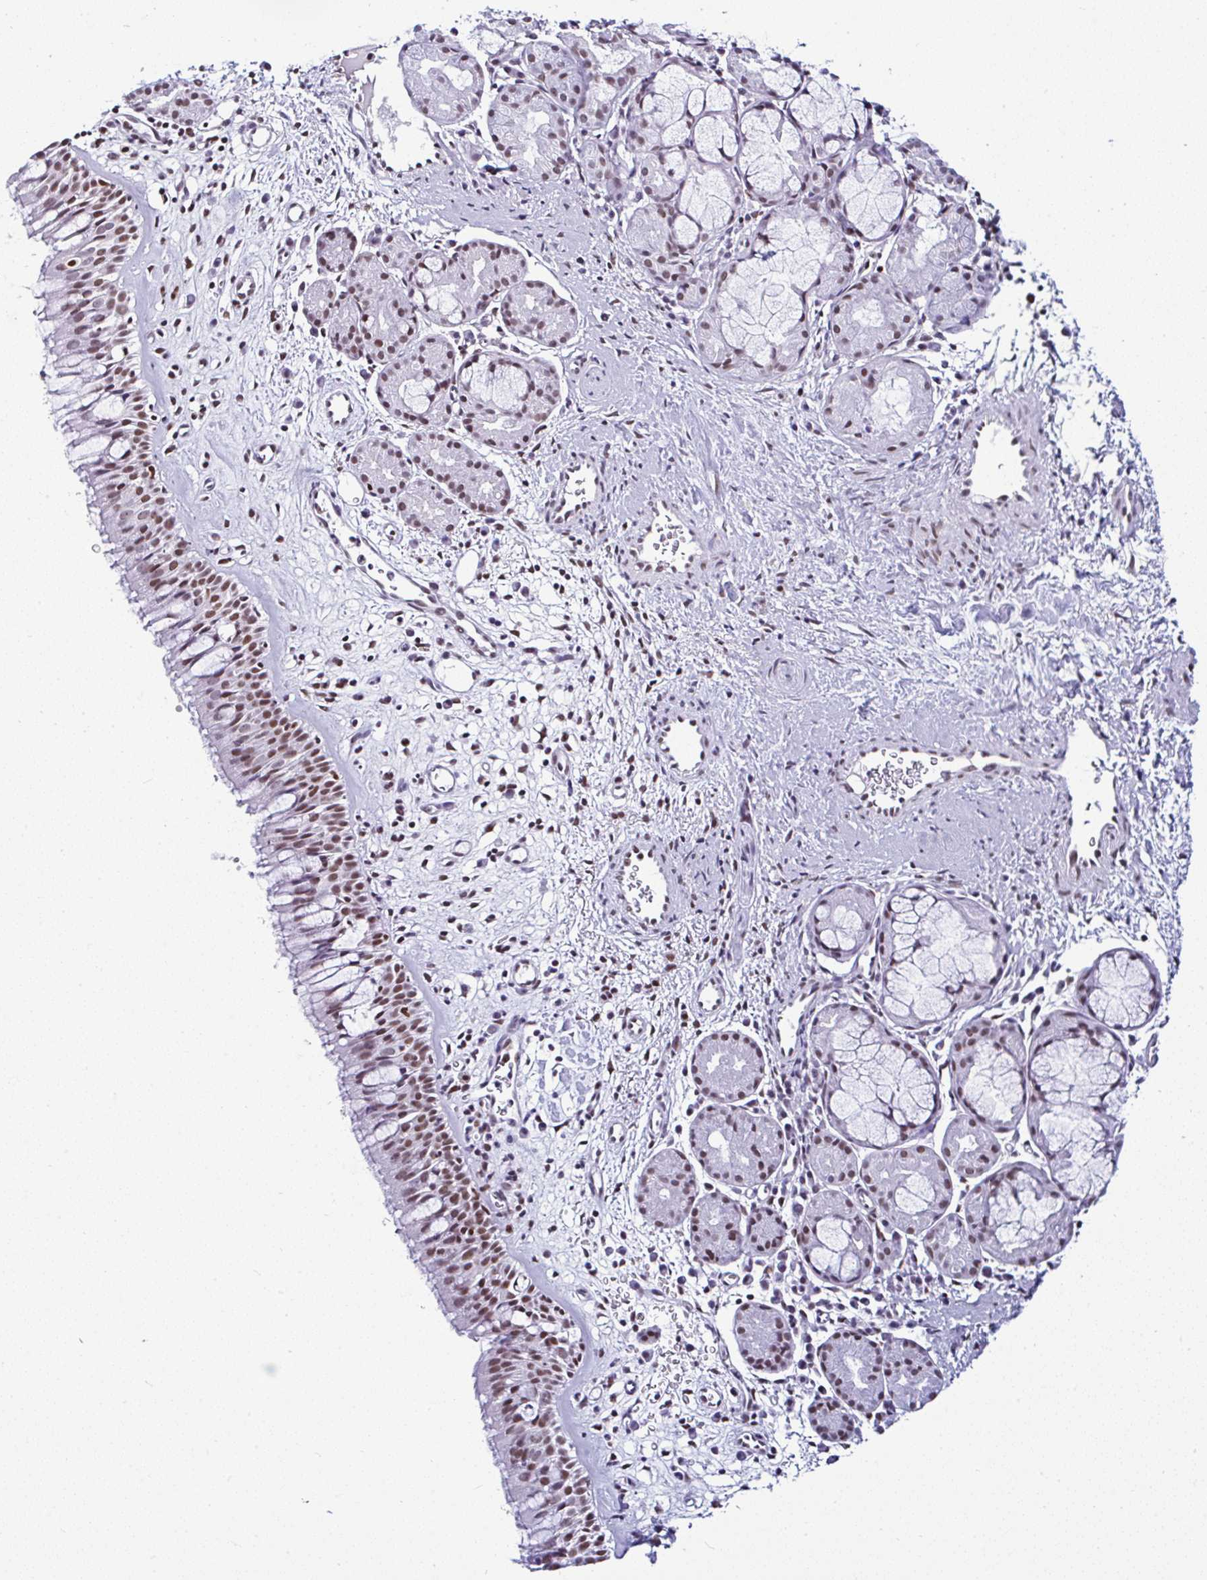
{"staining": {"intensity": "moderate", "quantity": ">75%", "location": "nuclear"}, "tissue": "nasopharynx", "cell_type": "Respiratory epithelial cells", "image_type": "normal", "snomed": [{"axis": "morphology", "description": "Normal tissue, NOS"}, {"axis": "topography", "description": "Nasopharynx"}], "caption": "Respiratory epithelial cells exhibit medium levels of moderate nuclear staining in about >75% of cells in benign human nasopharynx. The staining was performed using DAB, with brown indicating positive protein expression. Nuclei are stained blue with hematoxylin.", "gene": "DR1", "patient": {"sex": "male", "age": 65}}